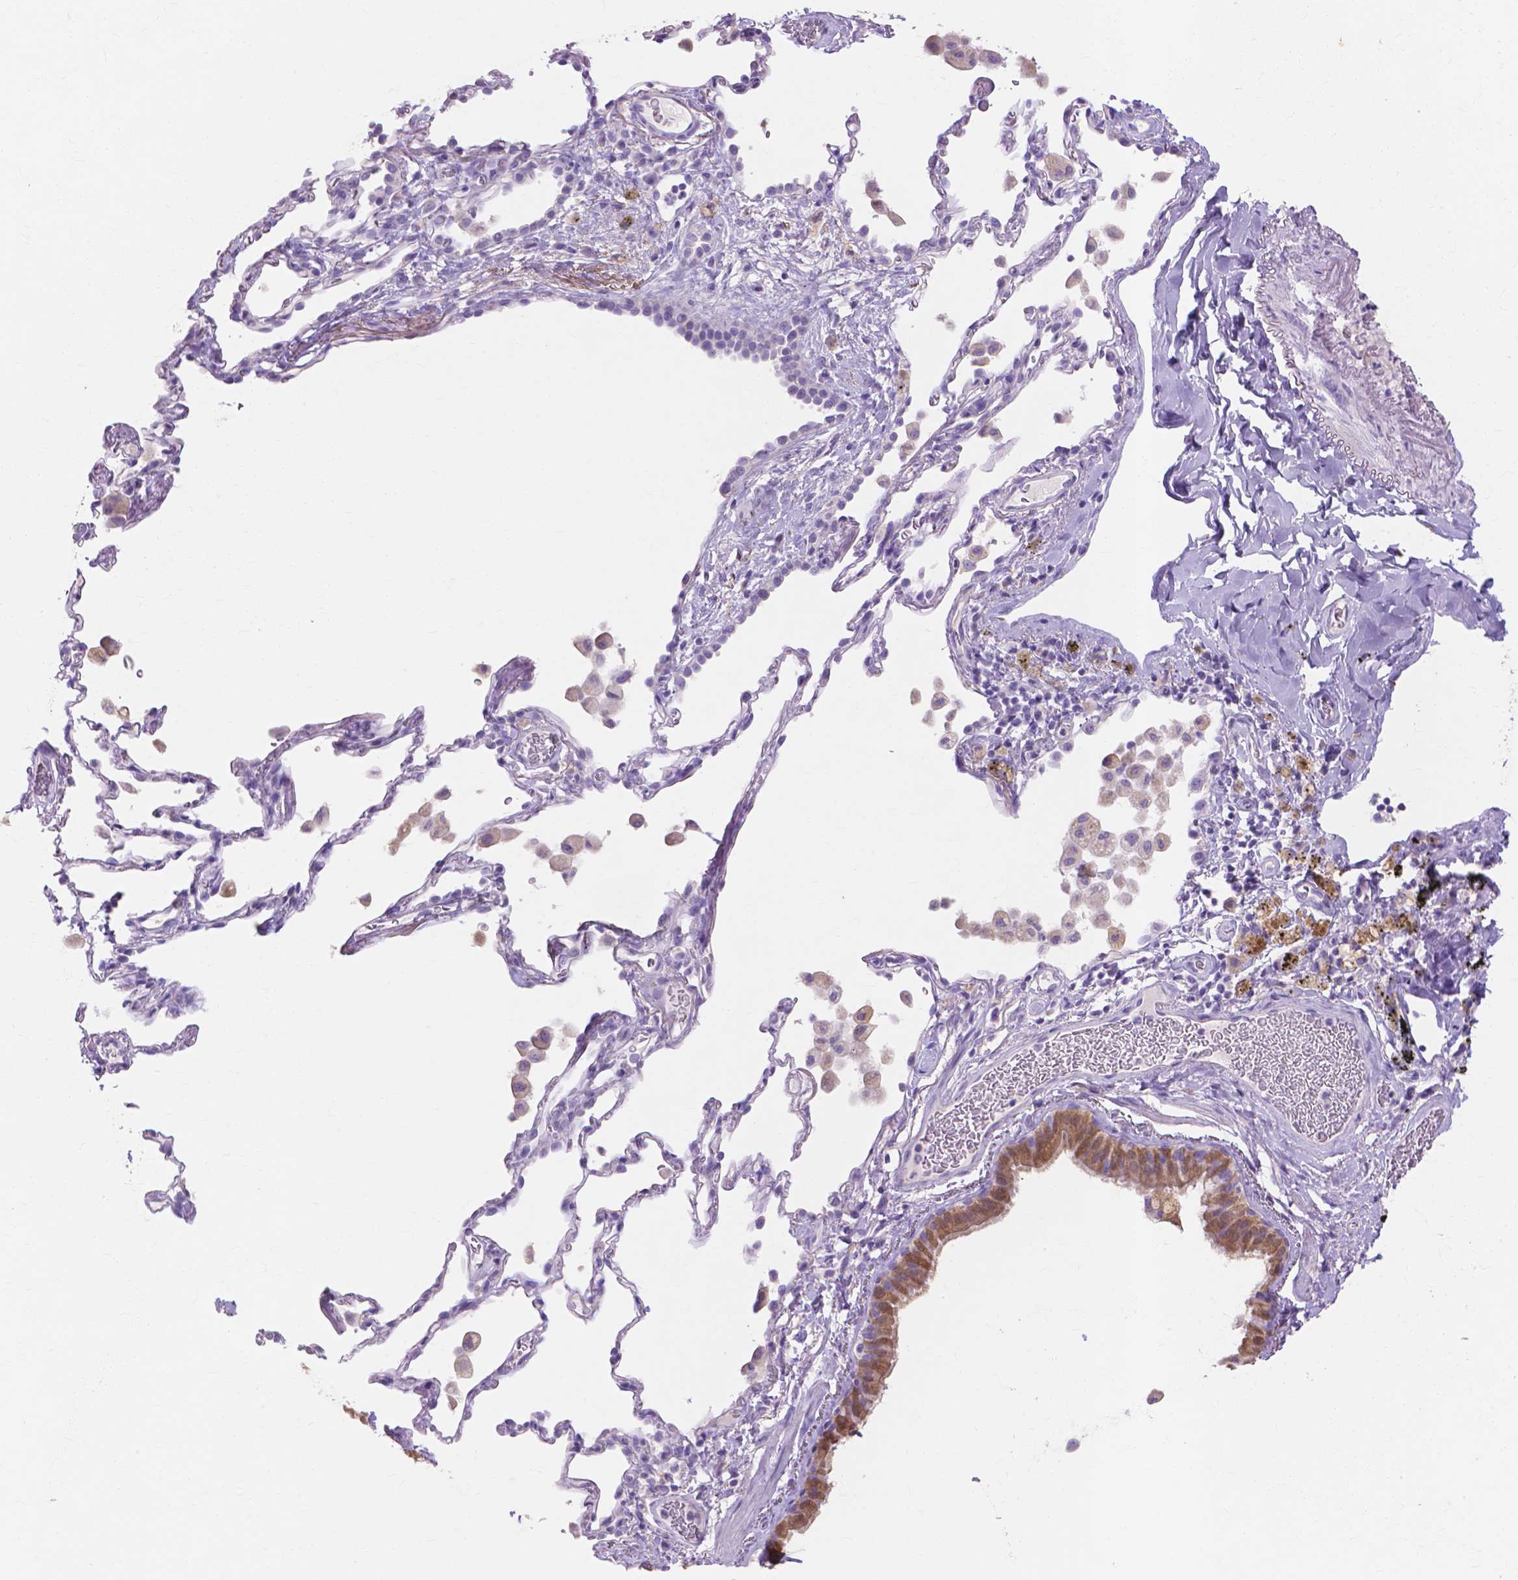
{"staining": {"intensity": "moderate", "quantity": ">75%", "location": "cytoplasmic/membranous"}, "tissue": "bronchus", "cell_type": "Respiratory epithelial cells", "image_type": "normal", "snomed": [{"axis": "morphology", "description": "Normal tissue, NOS"}, {"axis": "topography", "description": "Bronchus"}, {"axis": "topography", "description": "Lung"}], "caption": "This histopathology image shows immunohistochemistry (IHC) staining of unremarkable bronchus, with medium moderate cytoplasmic/membranous positivity in about >75% of respiratory epithelial cells.", "gene": "MMP11", "patient": {"sex": "male", "age": 54}}